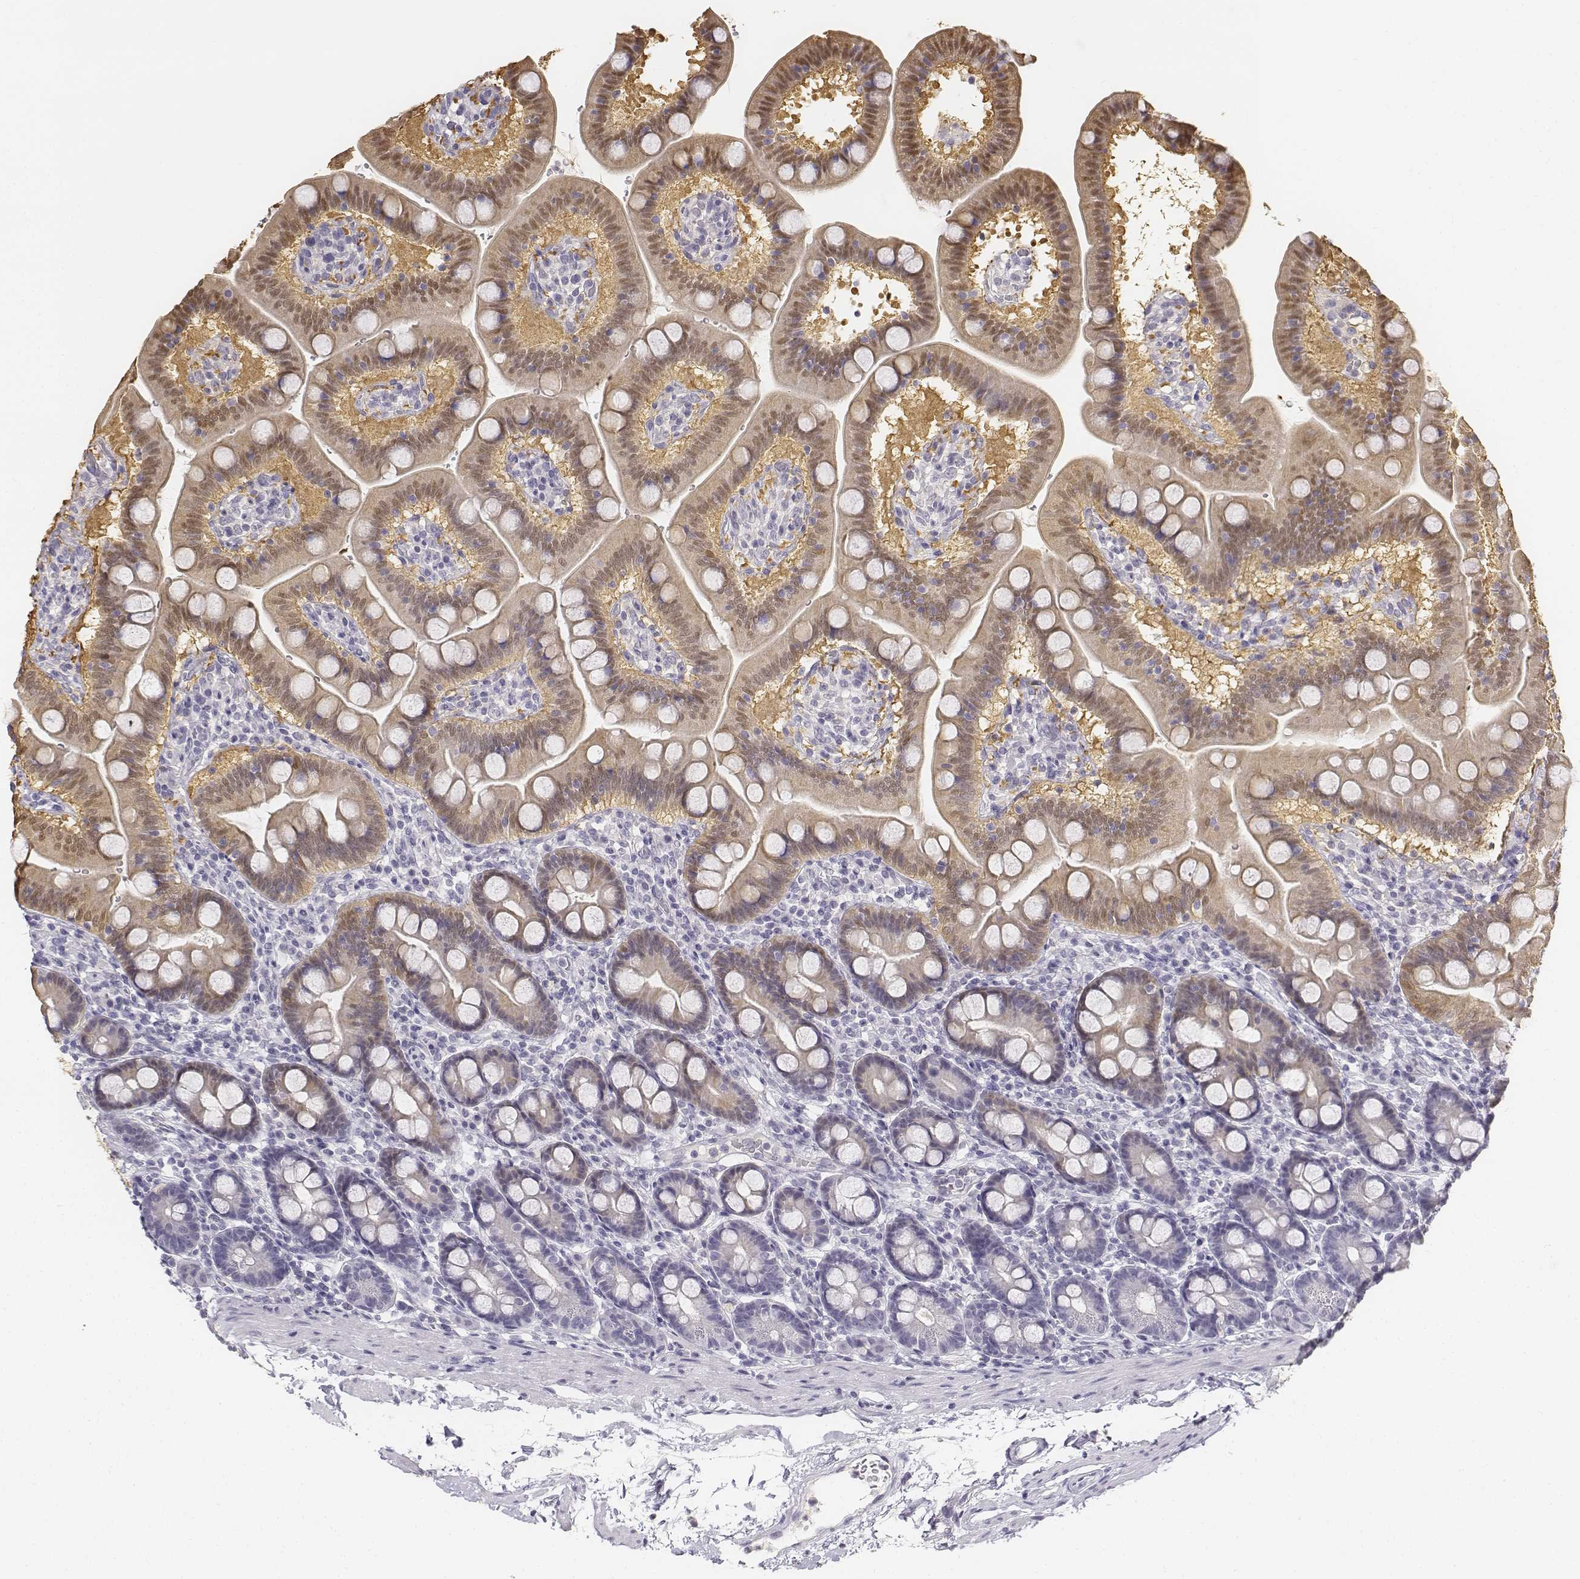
{"staining": {"intensity": "moderate", "quantity": "<25%", "location": "cytoplasmic/membranous"}, "tissue": "duodenum", "cell_type": "Glandular cells", "image_type": "normal", "snomed": [{"axis": "morphology", "description": "Normal tissue, NOS"}, {"axis": "topography", "description": "Duodenum"}], "caption": "The micrograph shows a brown stain indicating the presence of a protein in the cytoplasmic/membranous of glandular cells in duodenum.", "gene": "UCN2", "patient": {"sex": "male", "age": 59}}